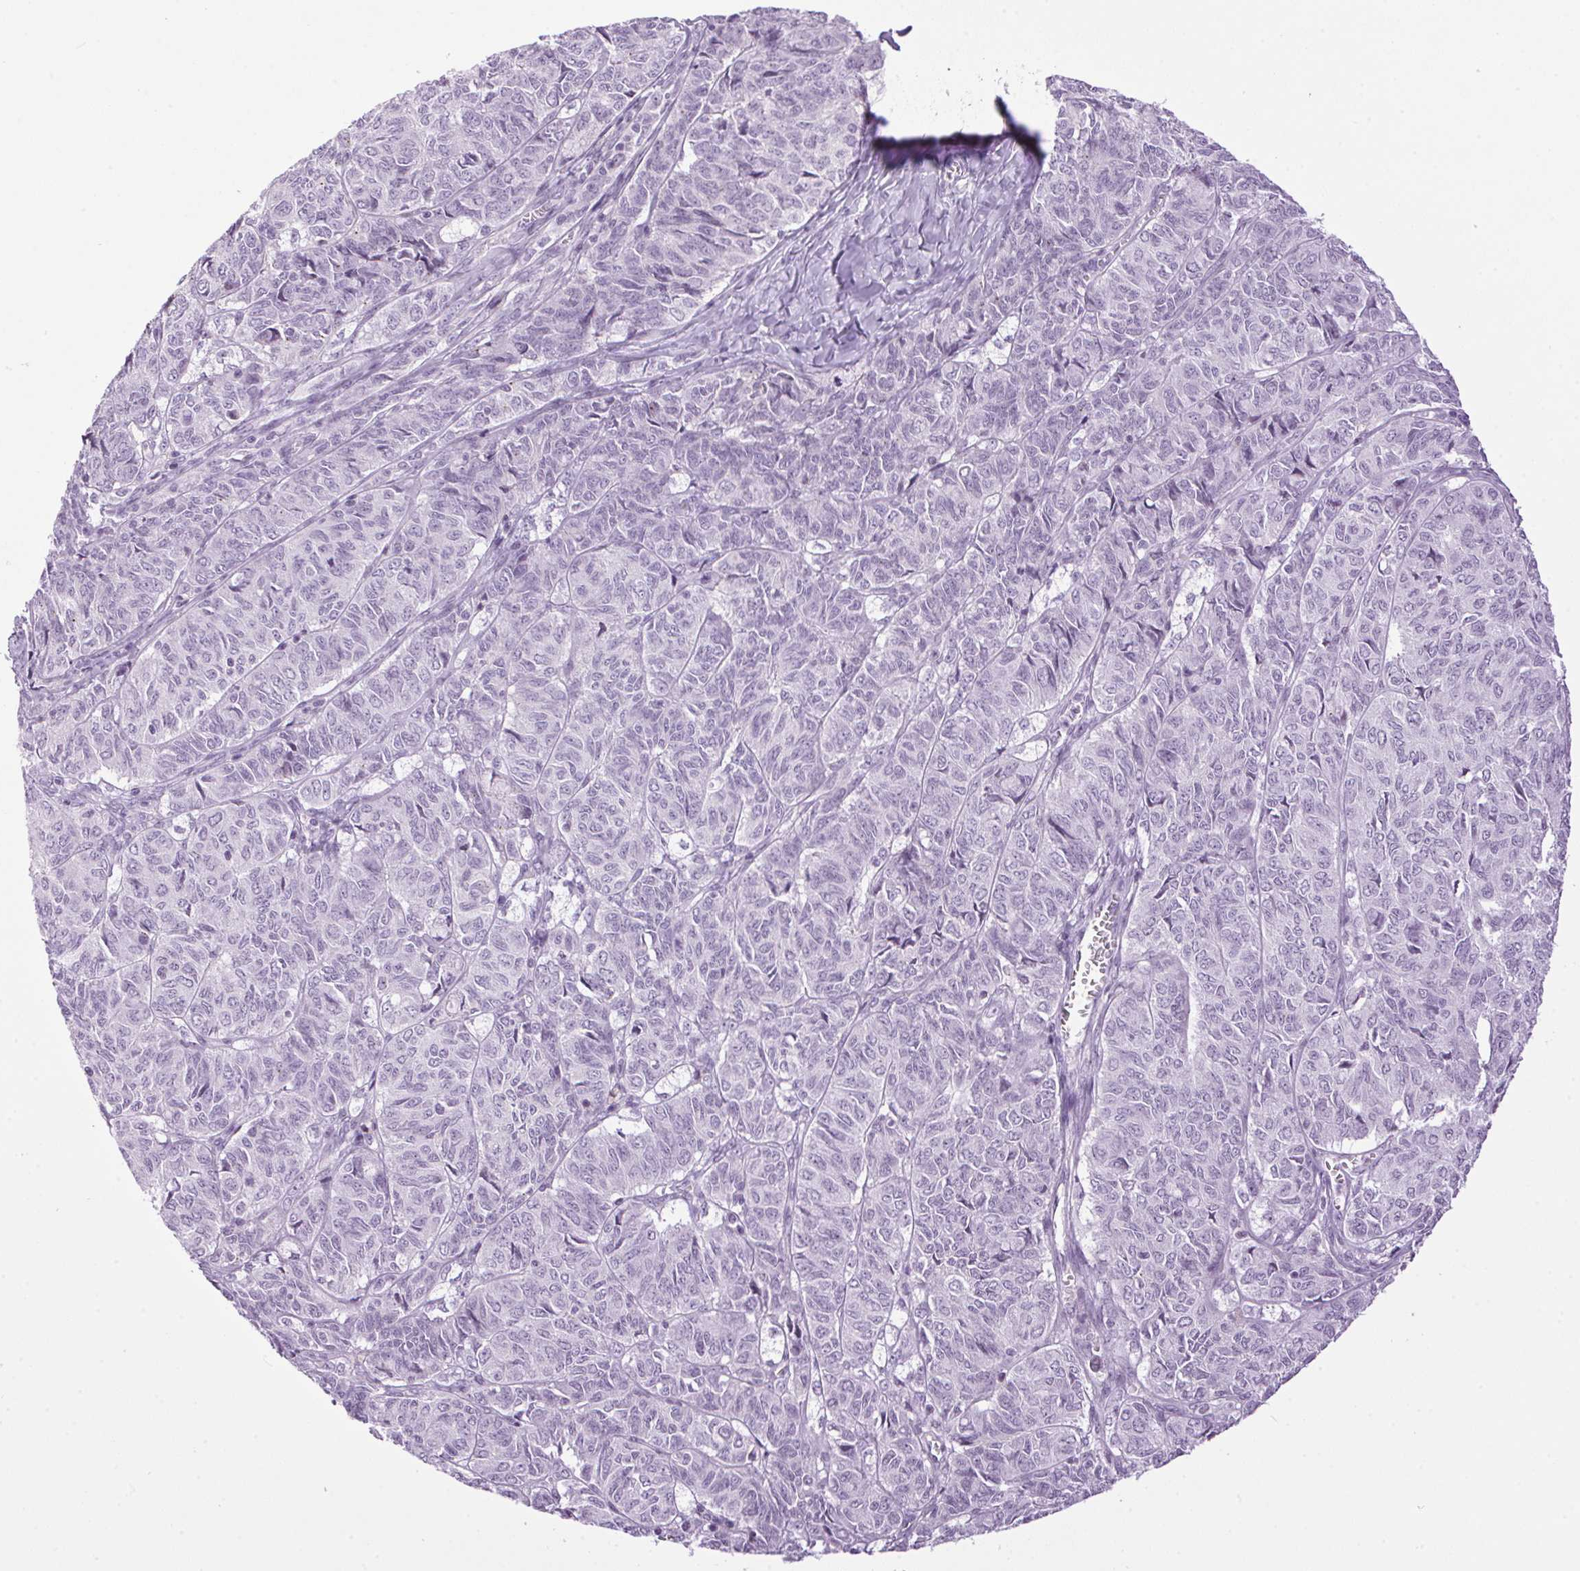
{"staining": {"intensity": "negative", "quantity": "none", "location": "none"}, "tissue": "ovarian cancer", "cell_type": "Tumor cells", "image_type": "cancer", "snomed": [{"axis": "morphology", "description": "Carcinoma, endometroid"}, {"axis": "topography", "description": "Ovary"}], "caption": "This is an immunohistochemistry (IHC) photomicrograph of human ovarian cancer. There is no staining in tumor cells.", "gene": "TMEM88B", "patient": {"sex": "female", "age": 80}}